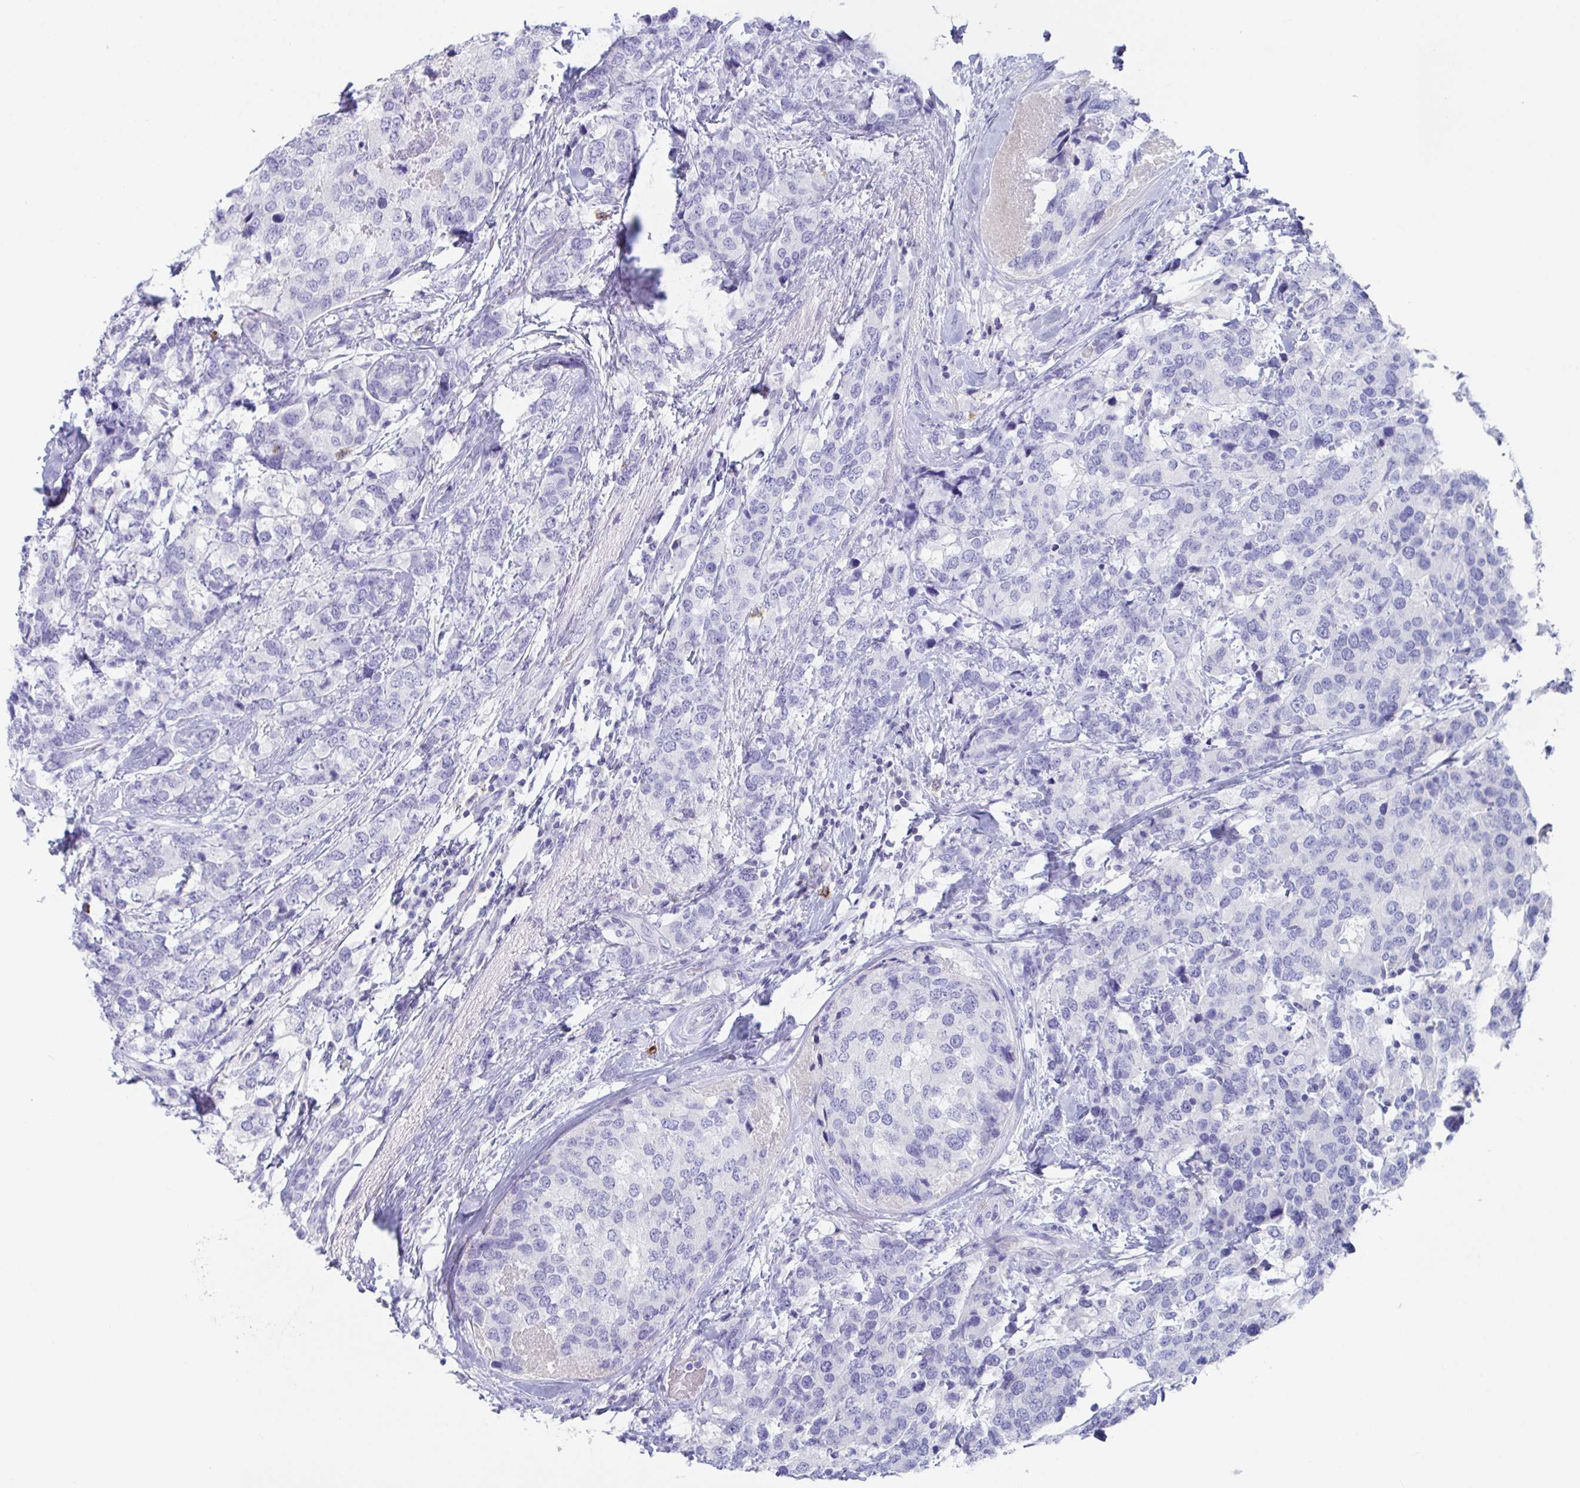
{"staining": {"intensity": "negative", "quantity": "none", "location": "none"}, "tissue": "breast cancer", "cell_type": "Tumor cells", "image_type": "cancer", "snomed": [{"axis": "morphology", "description": "Lobular carcinoma"}, {"axis": "topography", "description": "Breast"}], "caption": "This is an IHC image of breast cancer. There is no positivity in tumor cells.", "gene": "PLA2G1B", "patient": {"sex": "female", "age": 59}}